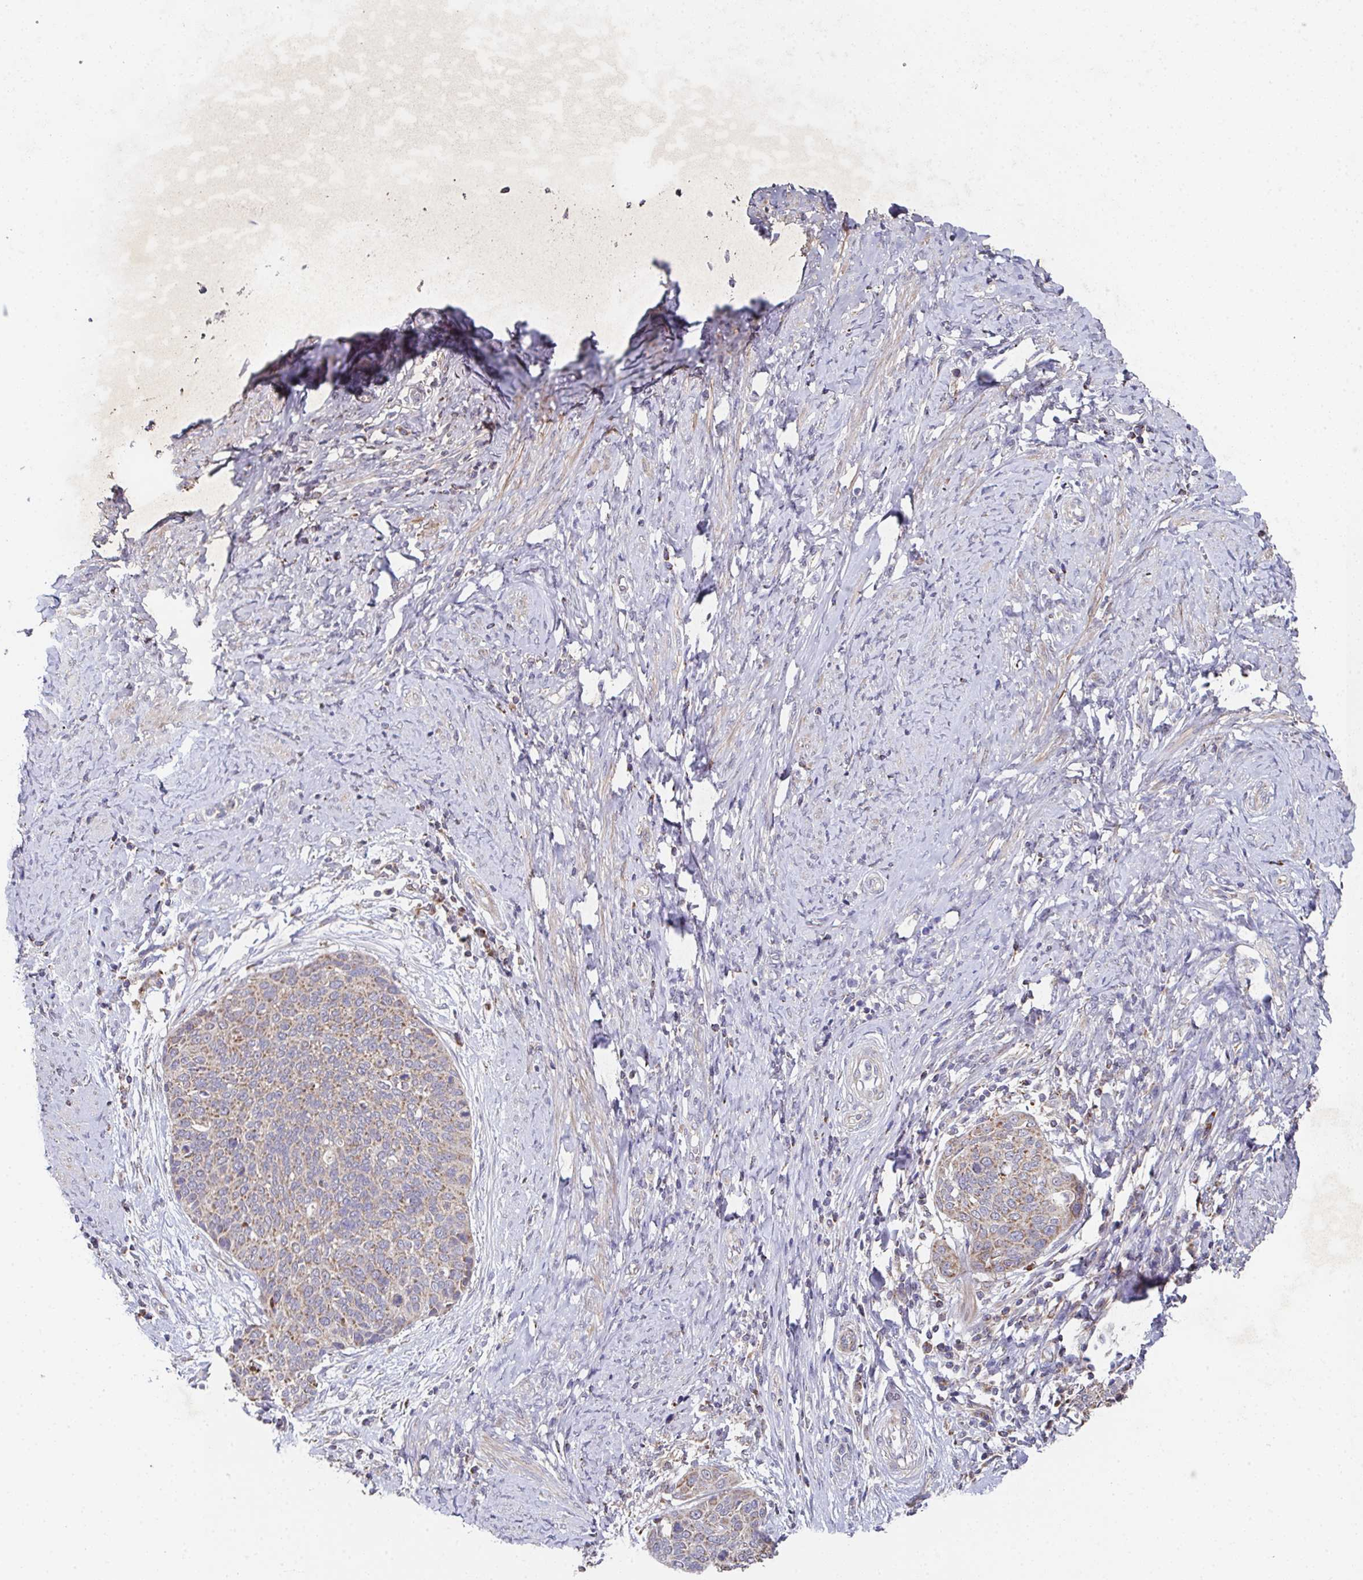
{"staining": {"intensity": "weak", "quantity": ">75%", "location": "cytoplasmic/membranous"}, "tissue": "cervical cancer", "cell_type": "Tumor cells", "image_type": "cancer", "snomed": [{"axis": "morphology", "description": "Squamous cell carcinoma, NOS"}, {"axis": "topography", "description": "Cervix"}], "caption": "IHC of squamous cell carcinoma (cervical) demonstrates low levels of weak cytoplasmic/membranous staining in about >75% of tumor cells.", "gene": "MT-ND3", "patient": {"sex": "female", "age": 69}}